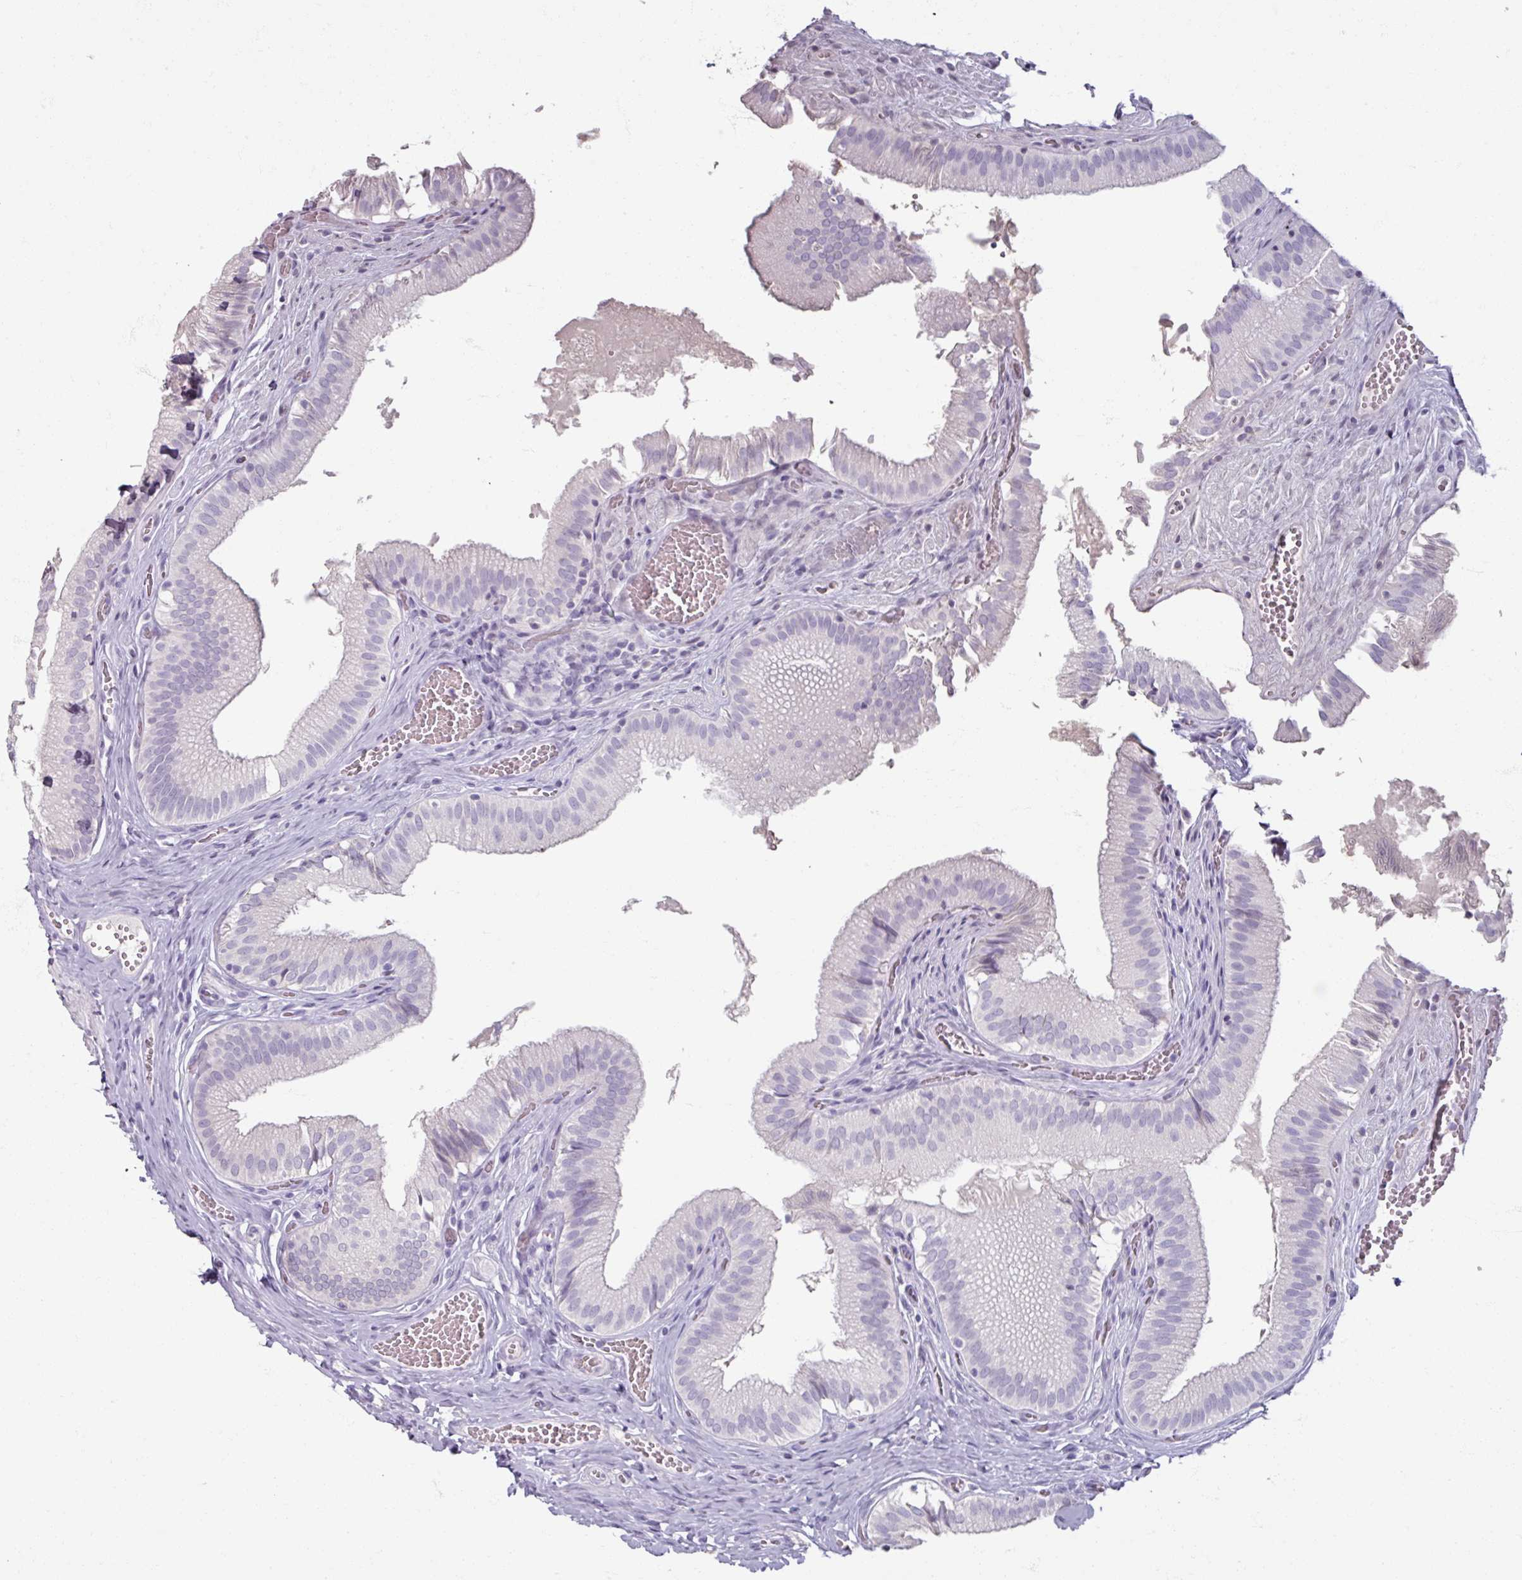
{"staining": {"intensity": "negative", "quantity": "none", "location": "none"}, "tissue": "gallbladder", "cell_type": "Glandular cells", "image_type": "normal", "snomed": [{"axis": "morphology", "description": "Normal tissue, NOS"}, {"axis": "topography", "description": "Gallbladder"}, {"axis": "topography", "description": "Peripheral nerve tissue"}], "caption": "This is a photomicrograph of IHC staining of benign gallbladder, which shows no positivity in glandular cells.", "gene": "TG", "patient": {"sex": "male", "age": 17}}